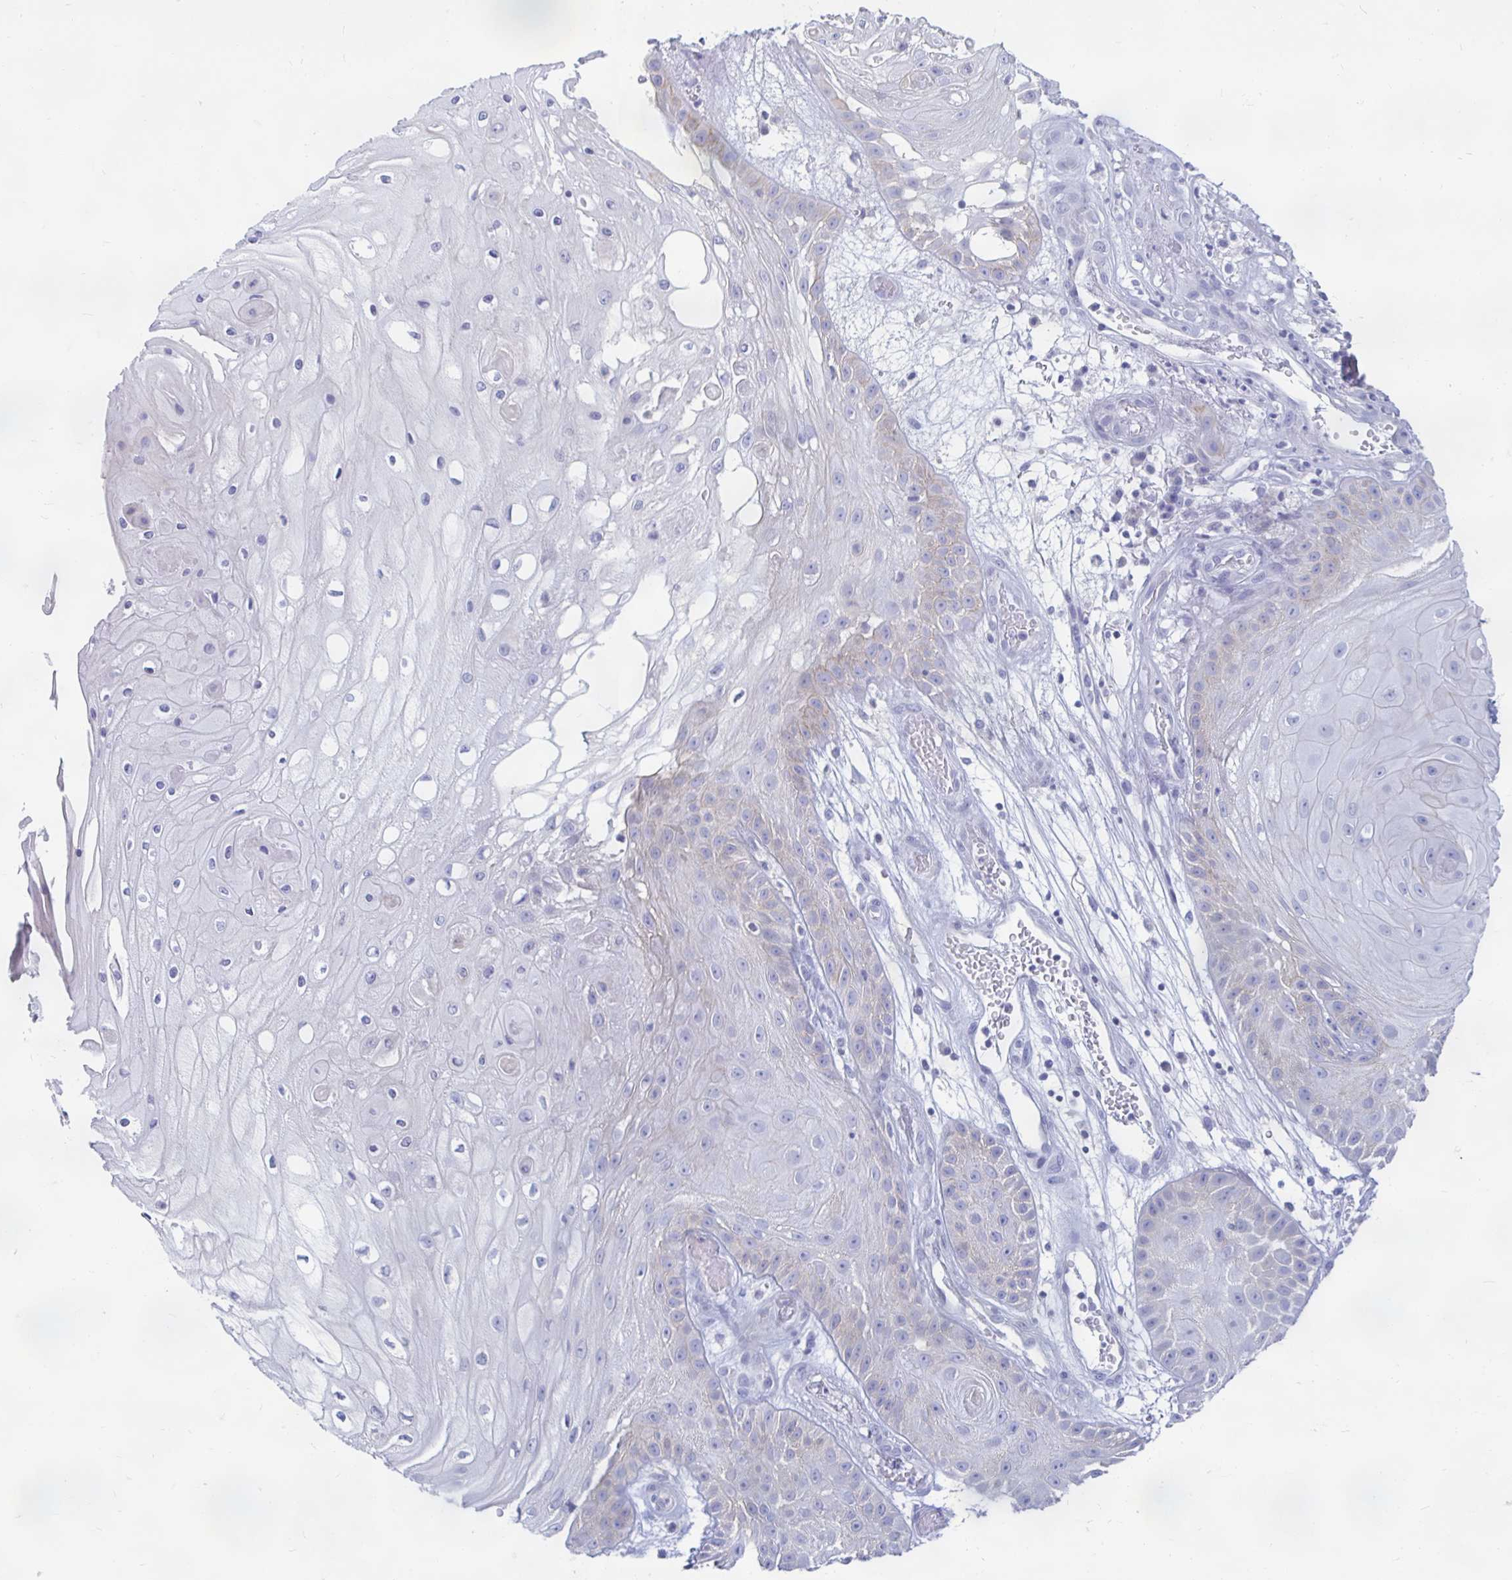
{"staining": {"intensity": "negative", "quantity": "none", "location": "none"}, "tissue": "skin cancer", "cell_type": "Tumor cells", "image_type": "cancer", "snomed": [{"axis": "morphology", "description": "Squamous cell carcinoma, NOS"}, {"axis": "topography", "description": "Skin"}], "caption": "Skin squamous cell carcinoma was stained to show a protein in brown. There is no significant expression in tumor cells.", "gene": "PEG10", "patient": {"sex": "male", "age": 70}}